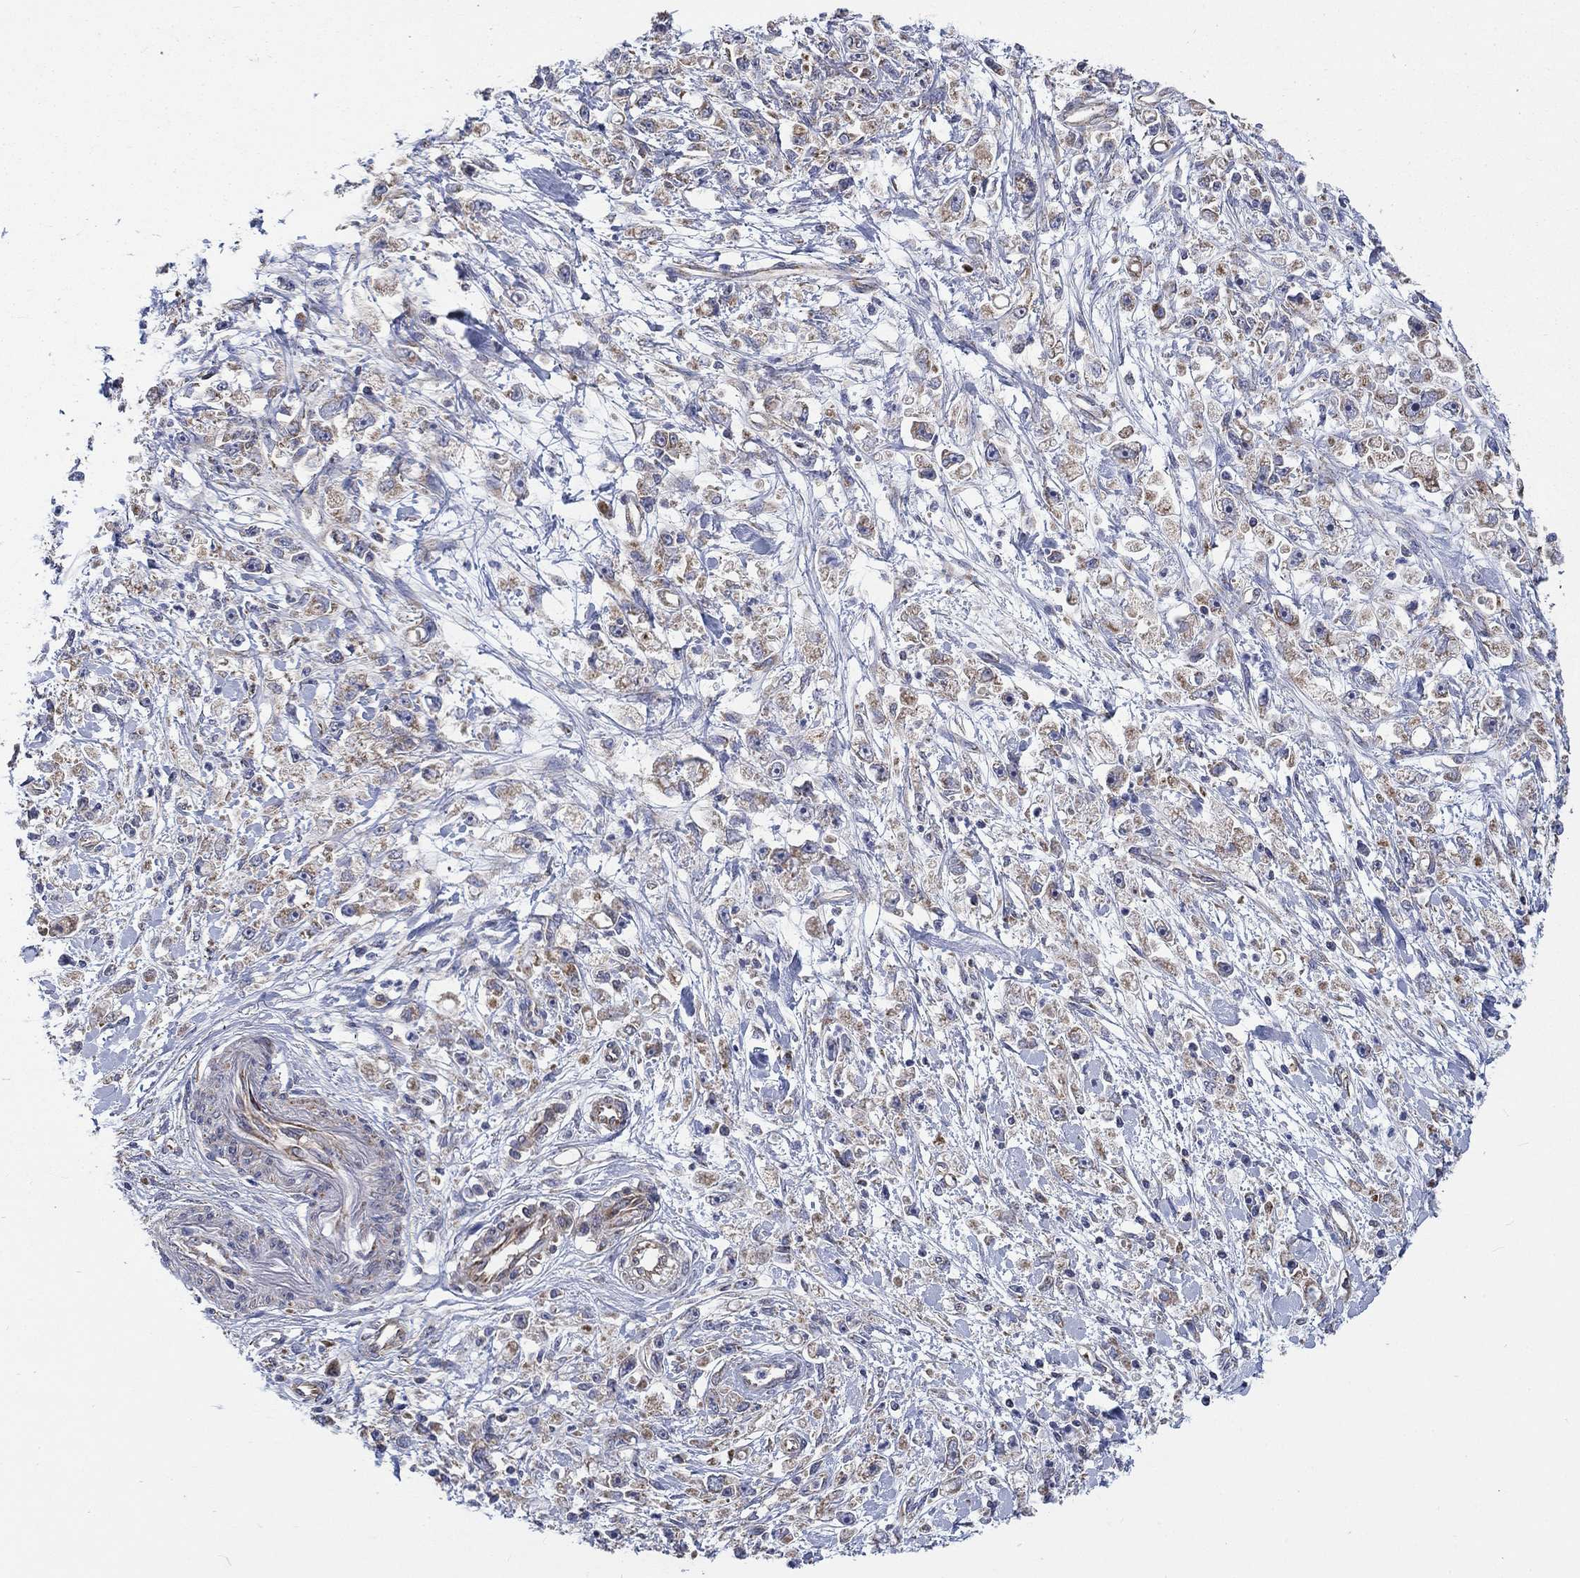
{"staining": {"intensity": "weak", "quantity": ">75%", "location": "cytoplasmic/membranous"}, "tissue": "stomach cancer", "cell_type": "Tumor cells", "image_type": "cancer", "snomed": [{"axis": "morphology", "description": "Adenocarcinoma, NOS"}, {"axis": "topography", "description": "Stomach"}], "caption": "This image exhibits adenocarcinoma (stomach) stained with IHC to label a protein in brown. The cytoplasmic/membranous of tumor cells show weak positivity for the protein. Nuclei are counter-stained blue.", "gene": "RPLP0", "patient": {"sex": "female", "age": 59}}